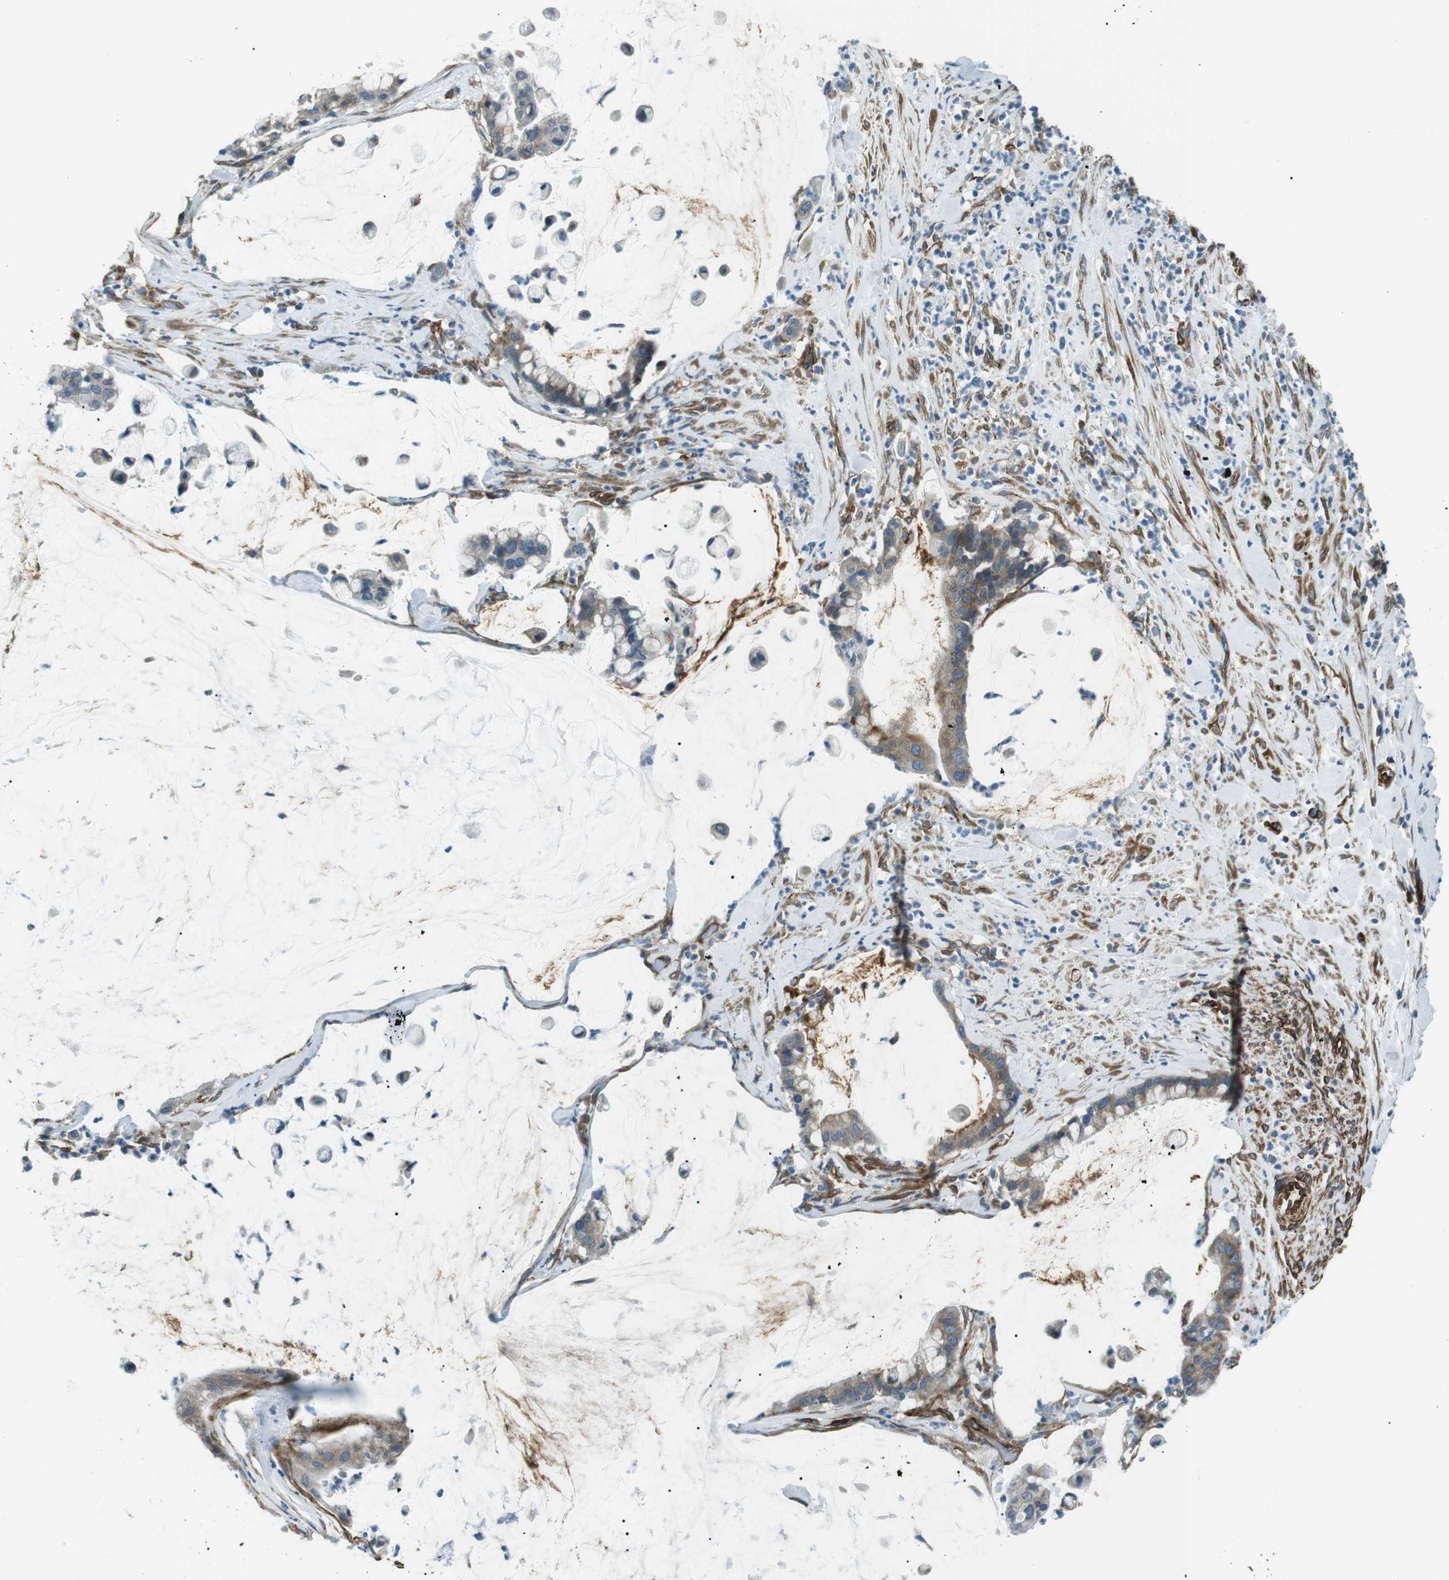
{"staining": {"intensity": "moderate", "quantity": ">75%", "location": "cytoplasmic/membranous"}, "tissue": "pancreatic cancer", "cell_type": "Tumor cells", "image_type": "cancer", "snomed": [{"axis": "morphology", "description": "Adenocarcinoma, NOS"}, {"axis": "topography", "description": "Pancreas"}], "caption": "Protein expression analysis of human pancreatic cancer (adenocarcinoma) reveals moderate cytoplasmic/membranous expression in about >75% of tumor cells.", "gene": "ODR4", "patient": {"sex": "male", "age": 41}}